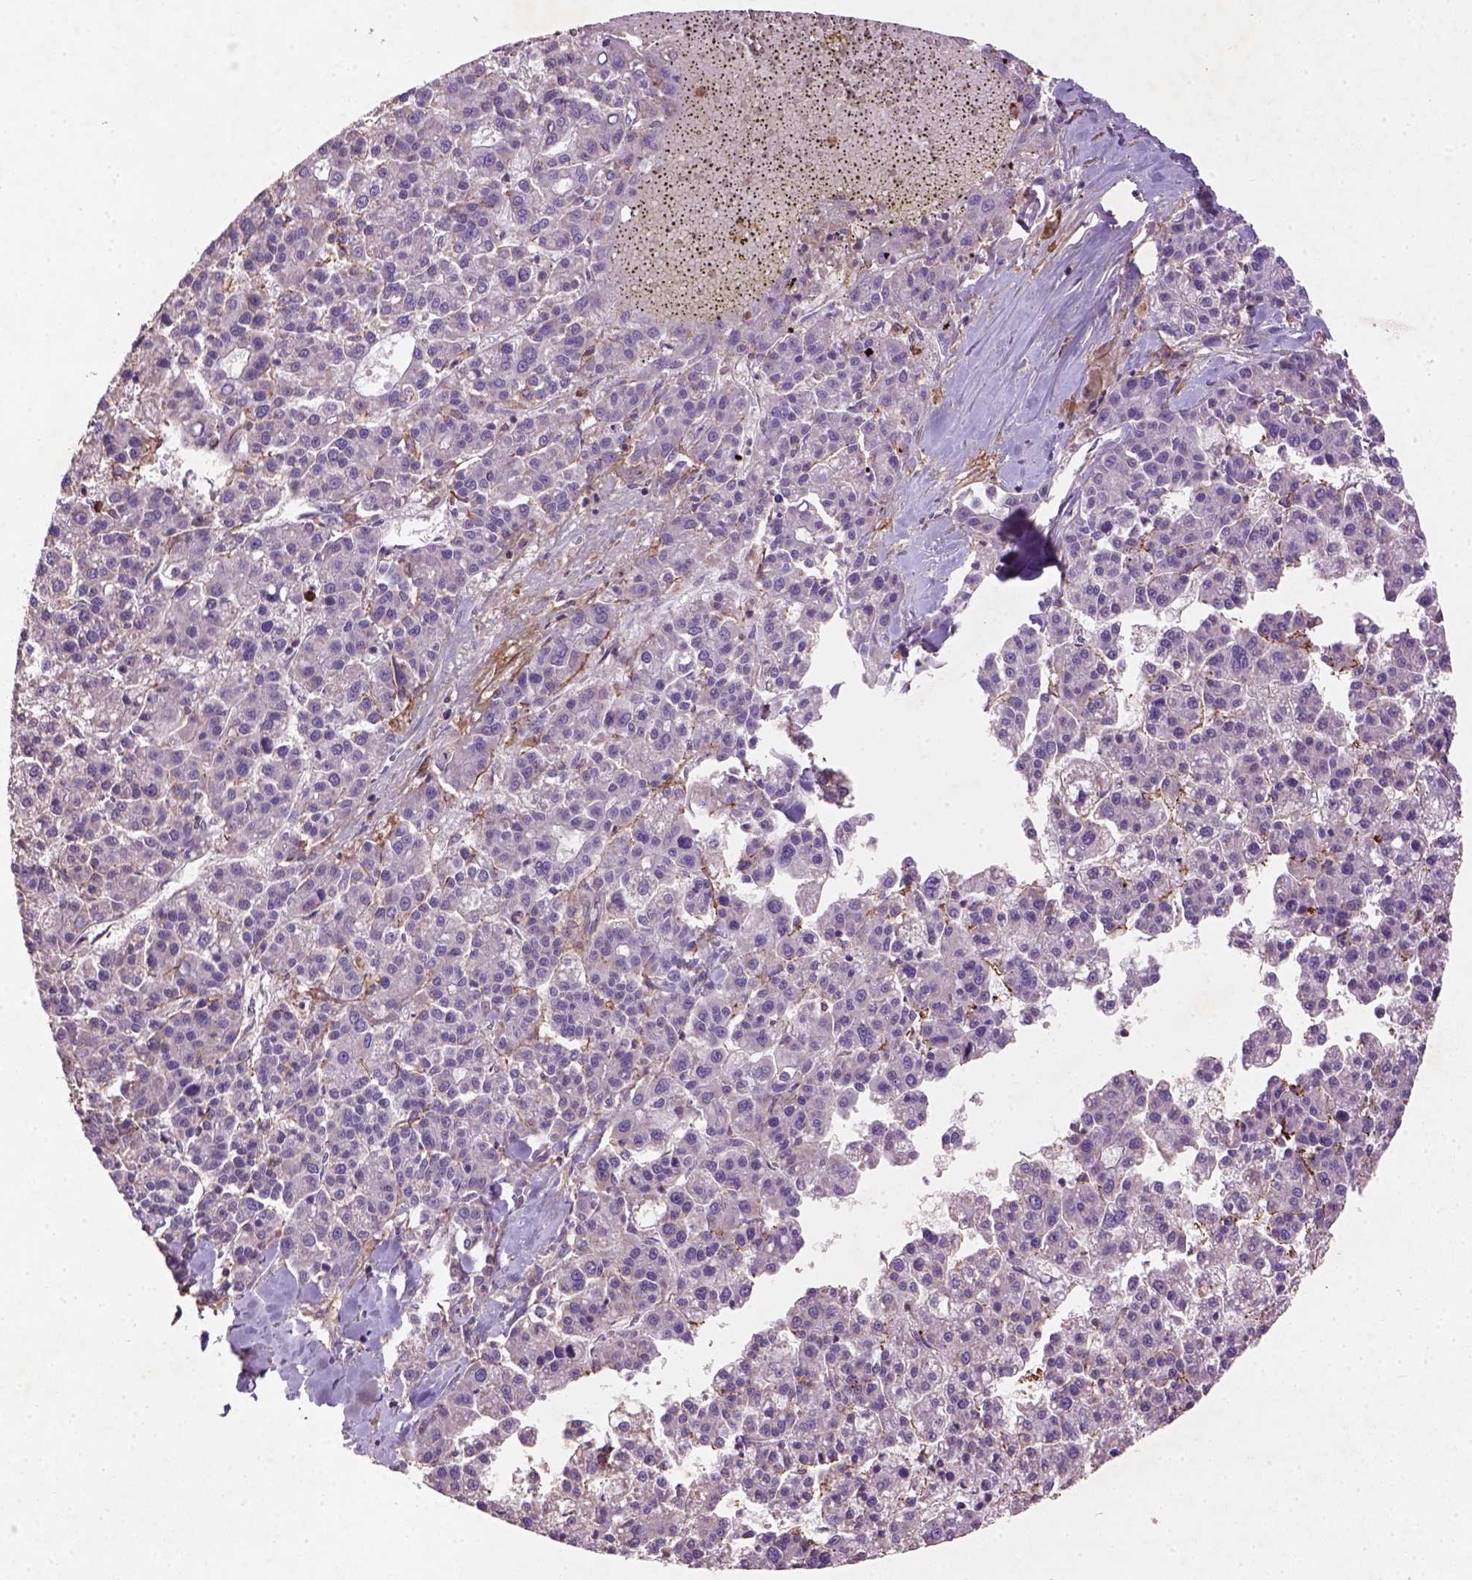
{"staining": {"intensity": "negative", "quantity": "none", "location": "none"}, "tissue": "liver cancer", "cell_type": "Tumor cells", "image_type": "cancer", "snomed": [{"axis": "morphology", "description": "Carcinoma, Hepatocellular, NOS"}, {"axis": "topography", "description": "Liver"}], "caption": "Tumor cells show no significant protein positivity in liver cancer.", "gene": "LRRC3C", "patient": {"sex": "female", "age": 58}}